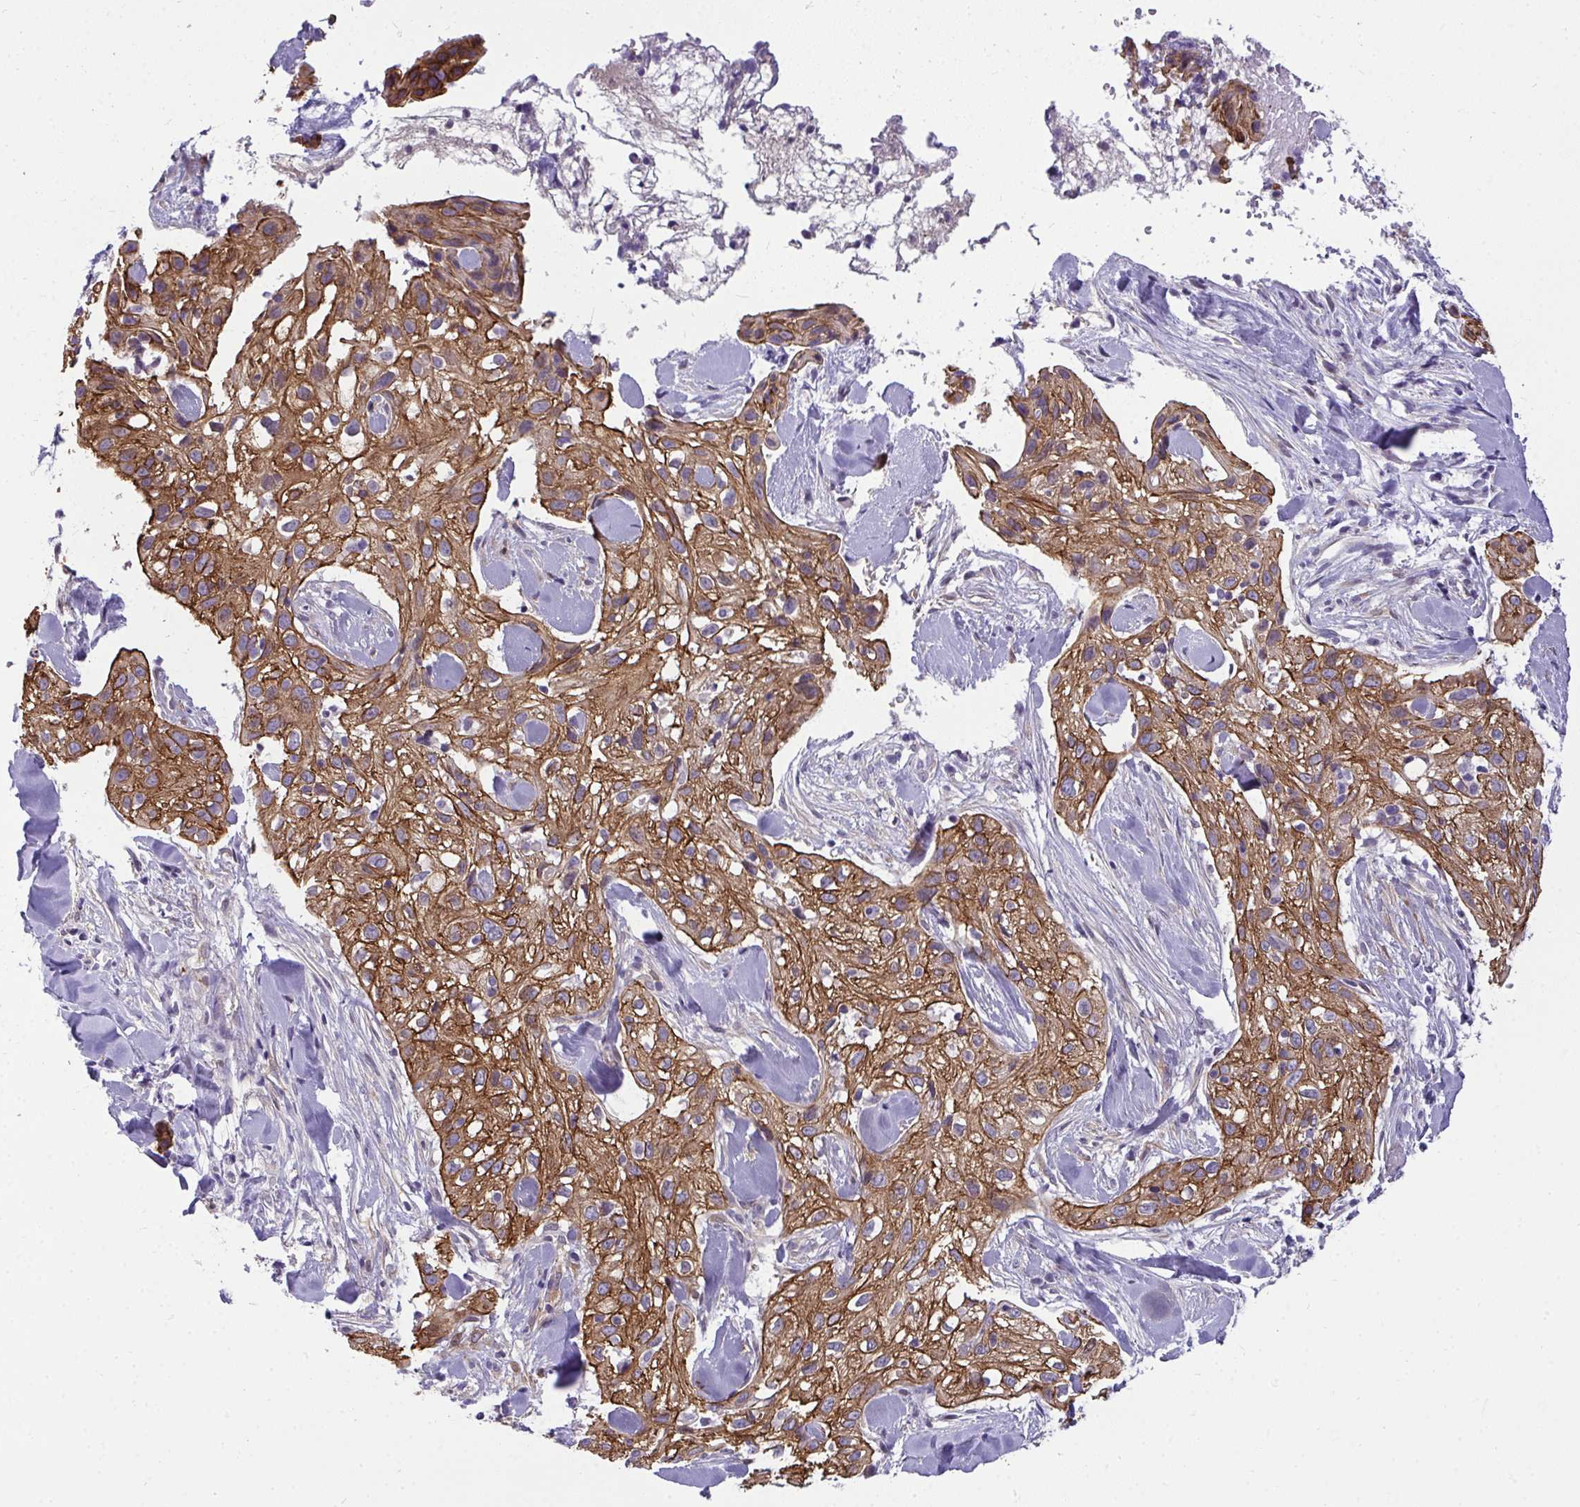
{"staining": {"intensity": "moderate", "quantity": ">75%", "location": "cytoplasmic/membranous"}, "tissue": "skin cancer", "cell_type": "Tumor cells", "image_type": "cancer", "snomed": [{"axis": "morphology", "description": "Squamous cell carcinoma, NOS"}, {"axis": "topography", "description": "Skin"}], "caption": "Immunohistochemistry (IHC) (DAB (3,3'-diaminobenzidine)) staining of human skin squamous cell carcinoma exhibits moderate cytoplasmic/membranous protein expression in about >75% of tumor cells. The protein is stained brown, and the nuclei are stained in blue (DAB IHC with brightfield microscopy, high magnification).", "gene": "AK5", "patient": {"sex": "male", "age": 82}}